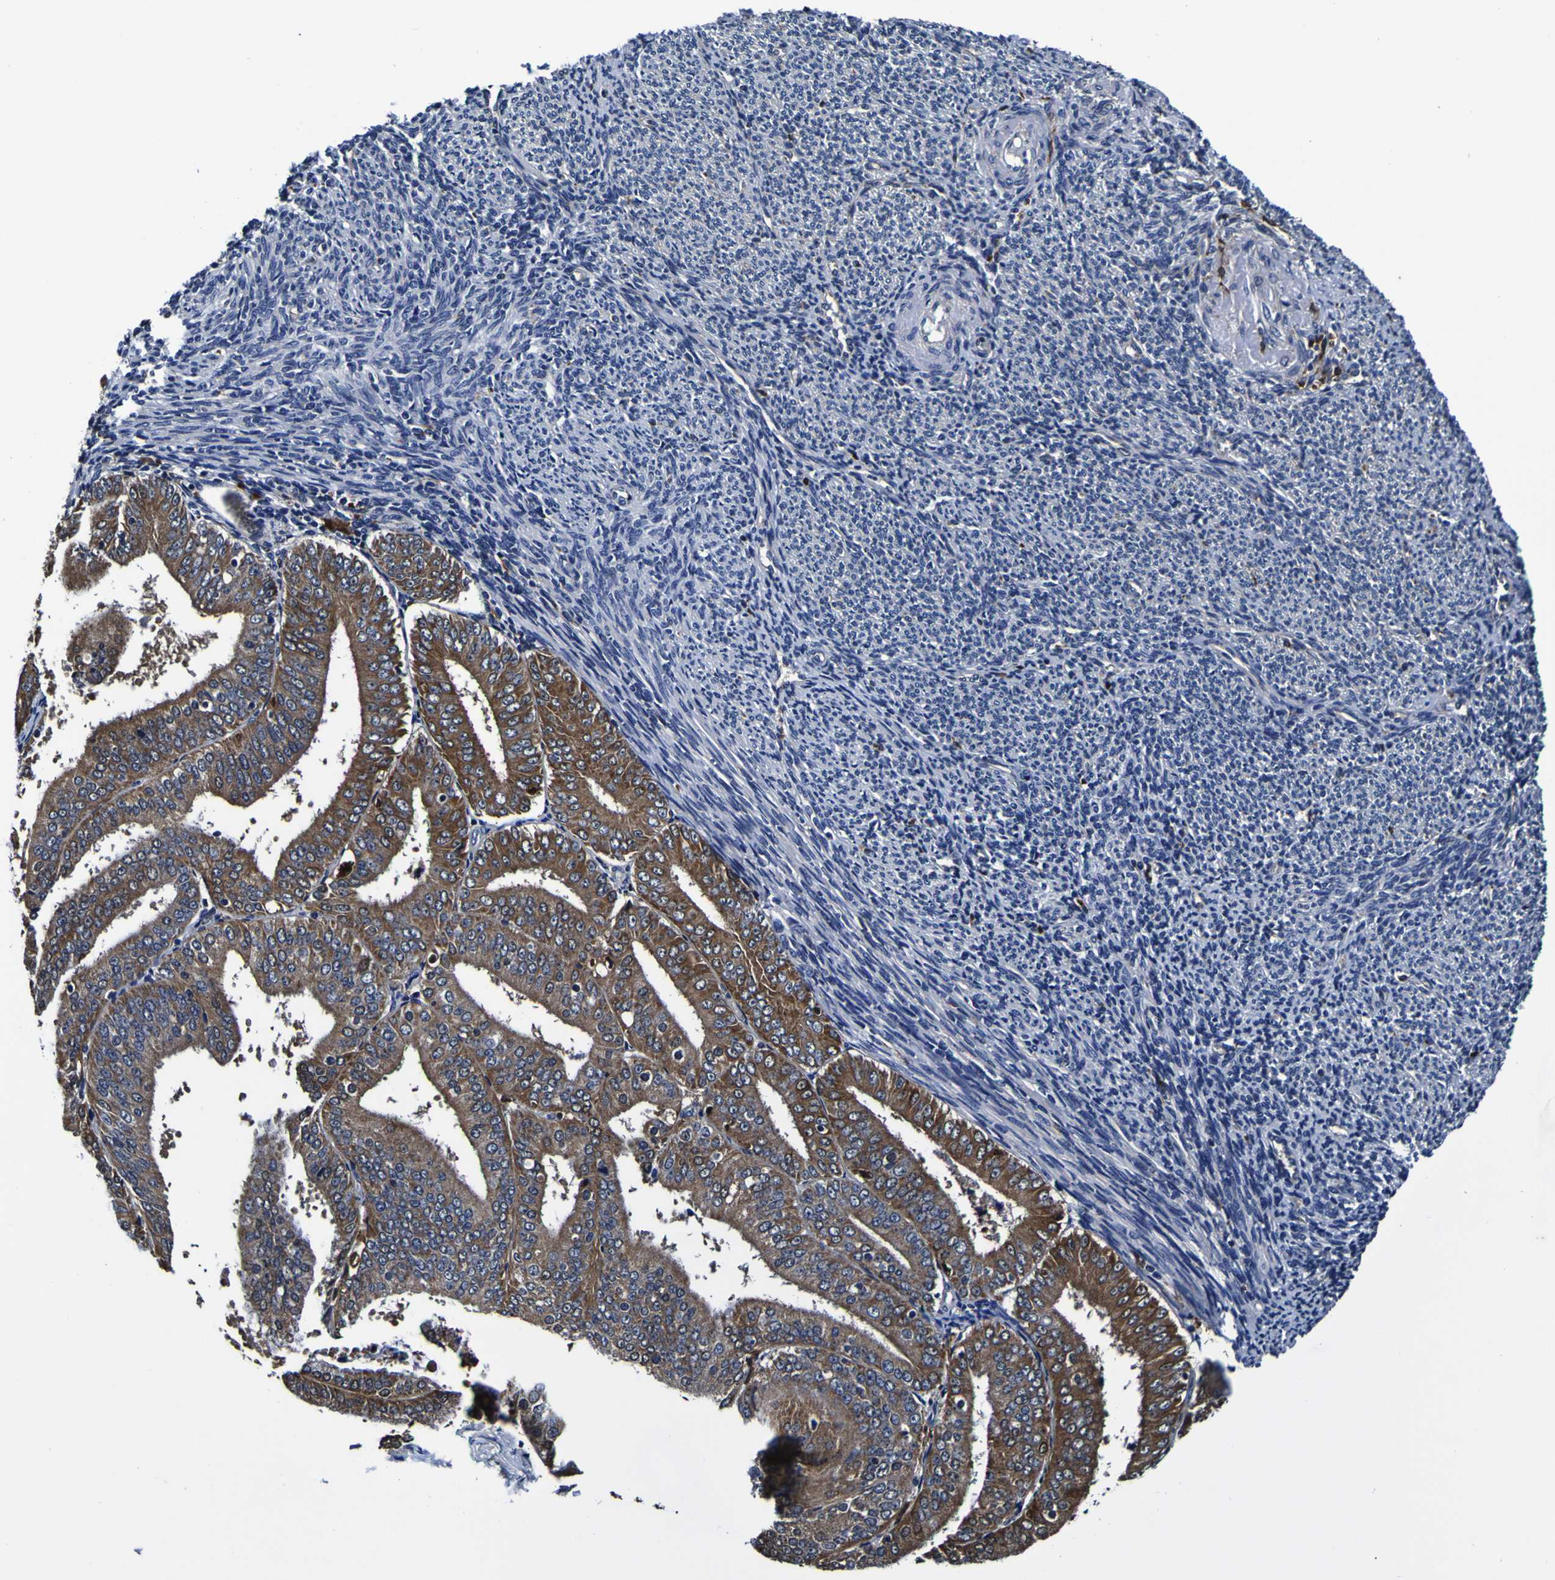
{"staining": {"intensity": "weak", "quantity": ">75%", "location": "cytoplasmic/membranous"}, "tissue": "endometrial cancer", "cell_type": "Tumor cells", "image_type": "cancer", "snomed": [{"axis": "morphology", "description": "Adenocarcinoma, NOS"}, {"axis": "topography", "description": "Endometrium"}], "caption": "Immunohistochemical staining of endometrial cancer (adenocarcinoma) demonstrates low levels of weak cytoplasmic/membranous protein positivity in about >75% of tumor cells.", "gene": "GPX1", "patient": {"sex": "female", "age": 63}}